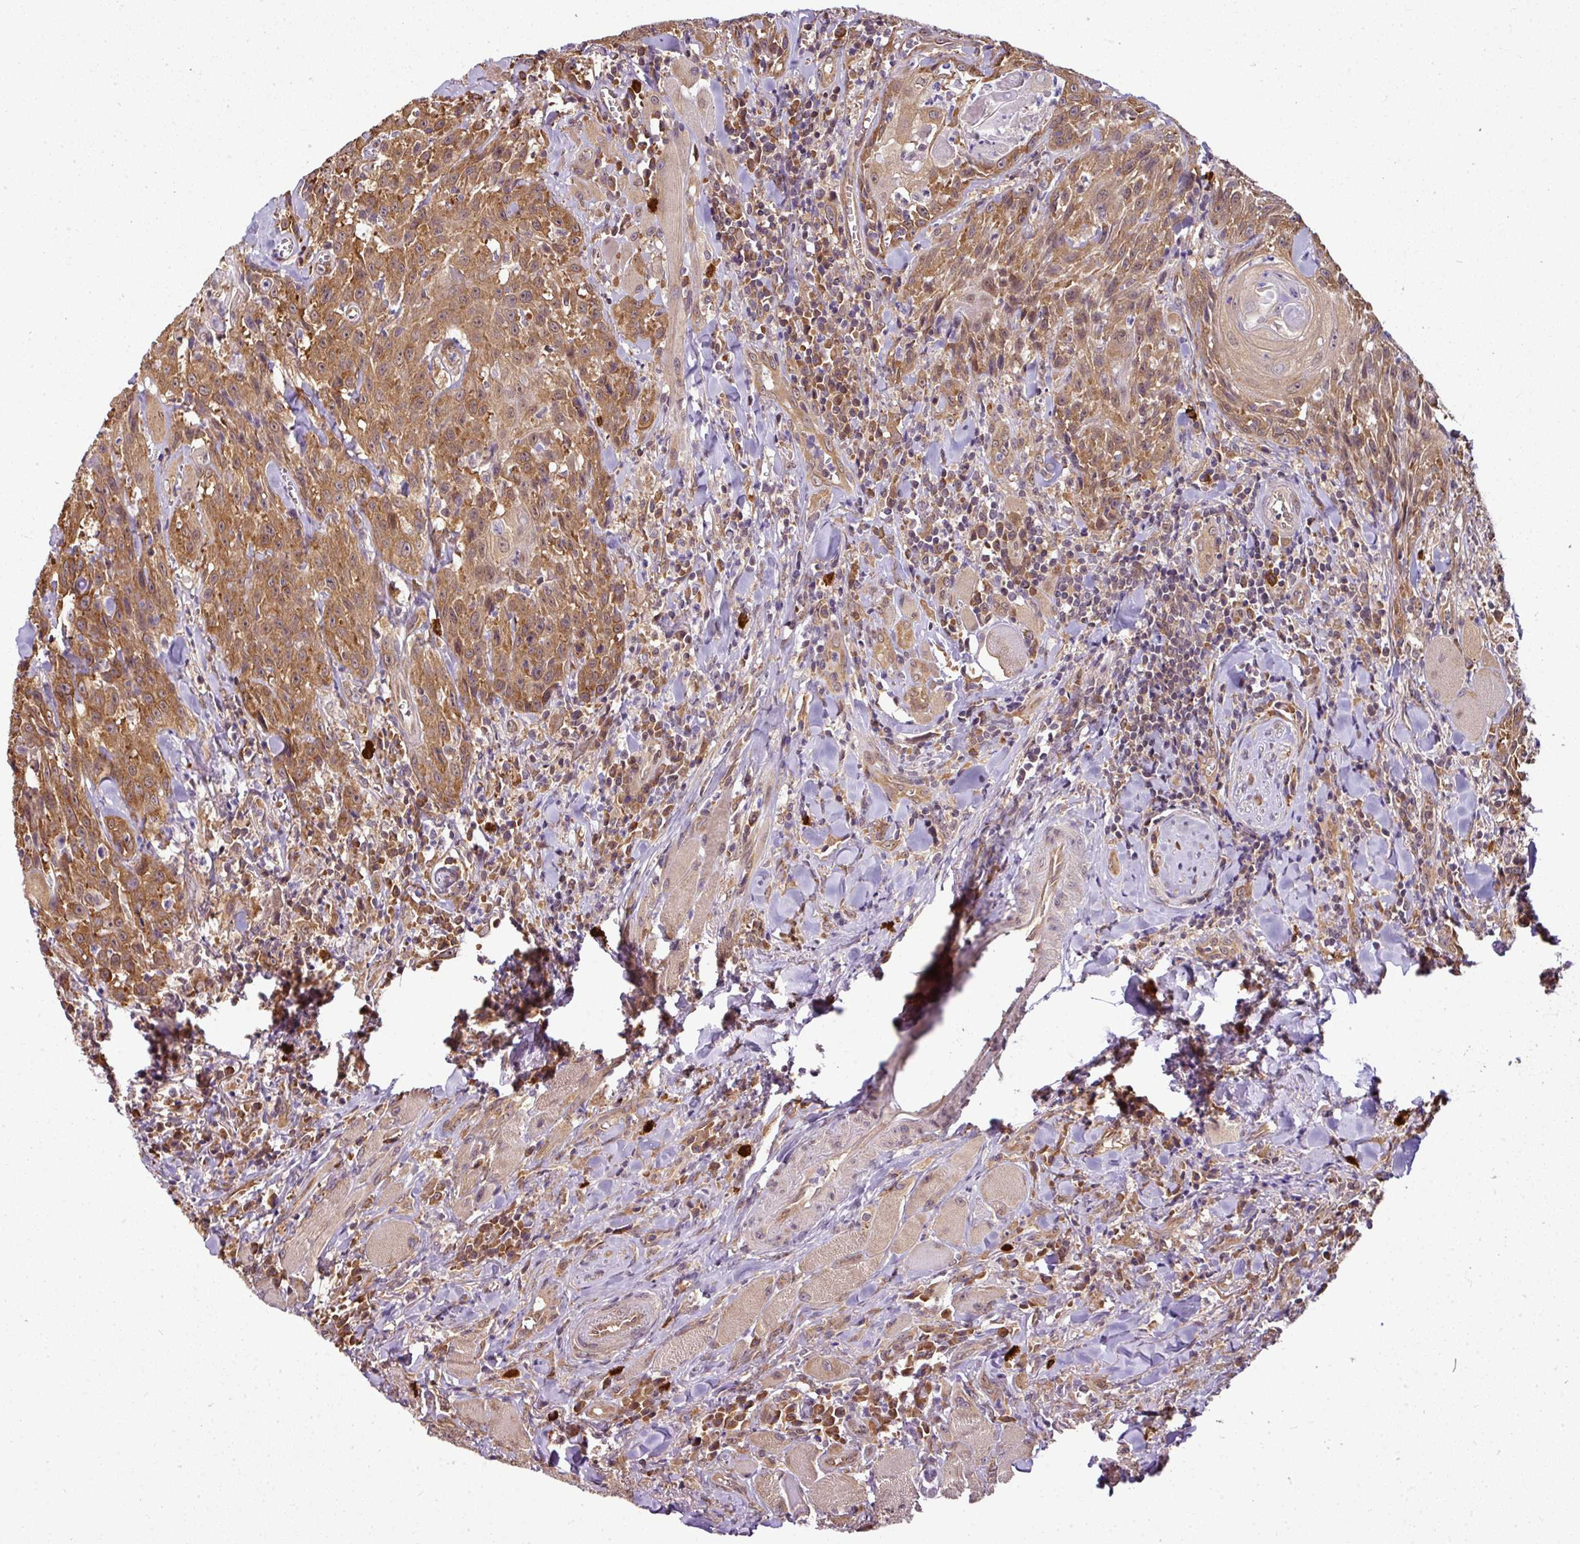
{"staining": {"intensity": "moderate", "quantity": ">75%", "location": "cytoplasmic/membranous"}, "tissue": "head and neck cancer", "cell_type": "Tumor cells", "image_type": "cancer", "snomed": [{"axis": "morphology", "description": "Normal tissue, NOS"}, {"axis": "morphology", "description": "Squamous cell carcinoma, NOS"}, {"axis": "topography", "description": "Oral tissue"}, {"axis": "topography", "description": "Head-Neck"}], "caption": "Tumor cells demonstrate medium levels of moderate cytoplasmic/membranous positivity in approximately >75% of cells in human head and neck cancer (squamous cell carcinoma).", "gene": "RBM4B", "patient": {"sex": "female", "age": 70}}